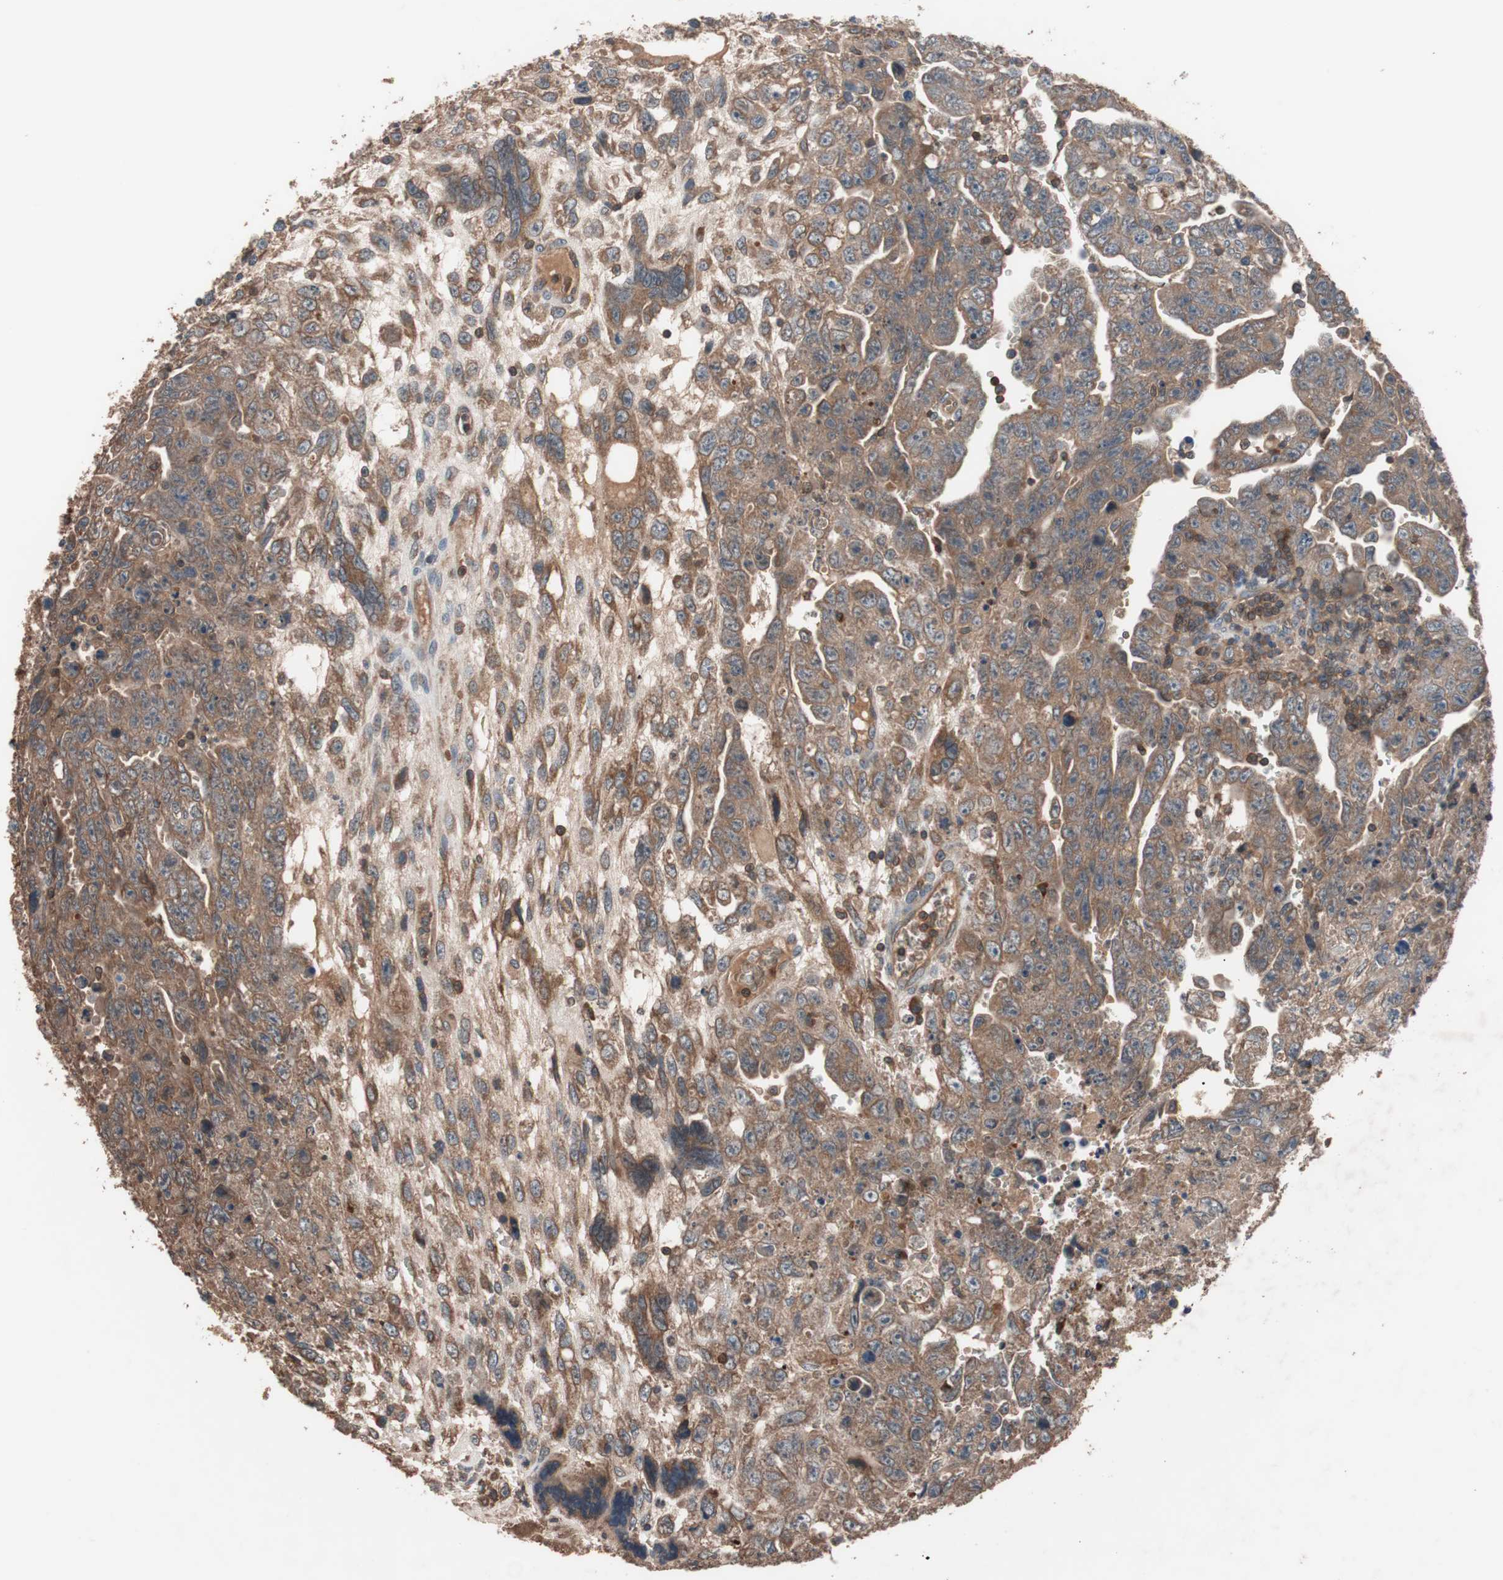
{"staining": {"intensity": "moderate", "quantity": ">75%", "location": "cytoplasmic/membranous"}, "tissue": "testis cancer", "cell_type": "Tumor cells", "image_type": "cancer", "snomed": [{"axis": "morphology", "description": "Carcinoma, Embryonal, NOS"}, {"axis": "topography", "description": "Testis"}], "caption": "There is medium levels of moderate cytoplasmic/membranous staining in tumor cells of embryonal carcinoma (testis), as demonstrated by immunohistochemical staining (brown color).", "gene": "GLYCTK", "patient": {"sex": "male", "age": 28}}